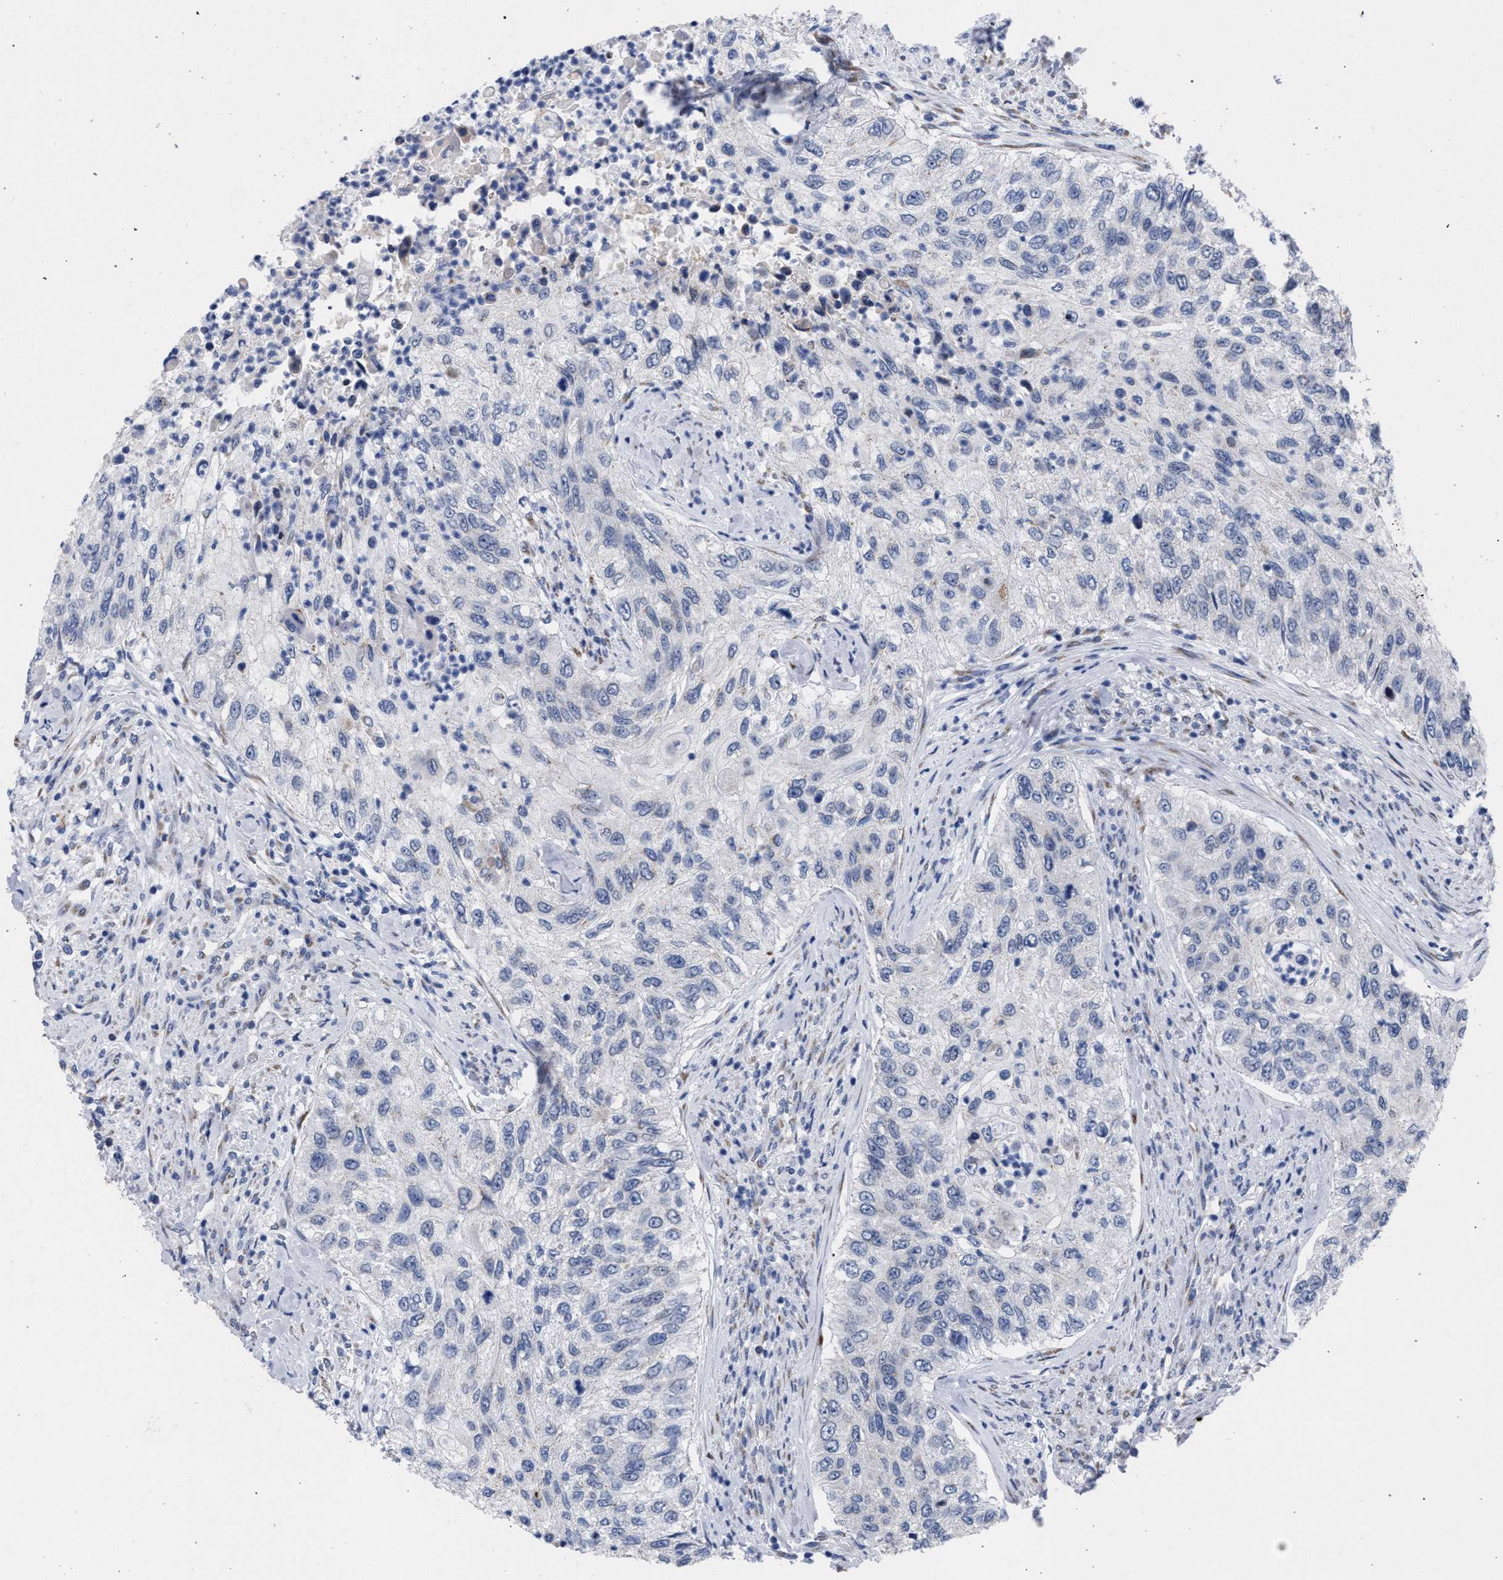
{"staining": {"intensity": "negative", "quantity": "none", "location": "none"}, "tissue": "urothelial cancer", "cell_type": "Tumor cells", "image_type": "cancer", "snomed": [{"axis": "morphology", "description": "Urothelial carcinoma, High grade"}, {"axis": "topography", "description": "Urinary bladder"}], "caption": "This is an IHC micrograph of urothelial cancer. There is no staining in tumor cells.", "gene": "GOLGA2", "patient": {"sex": "female", "age": 60}}